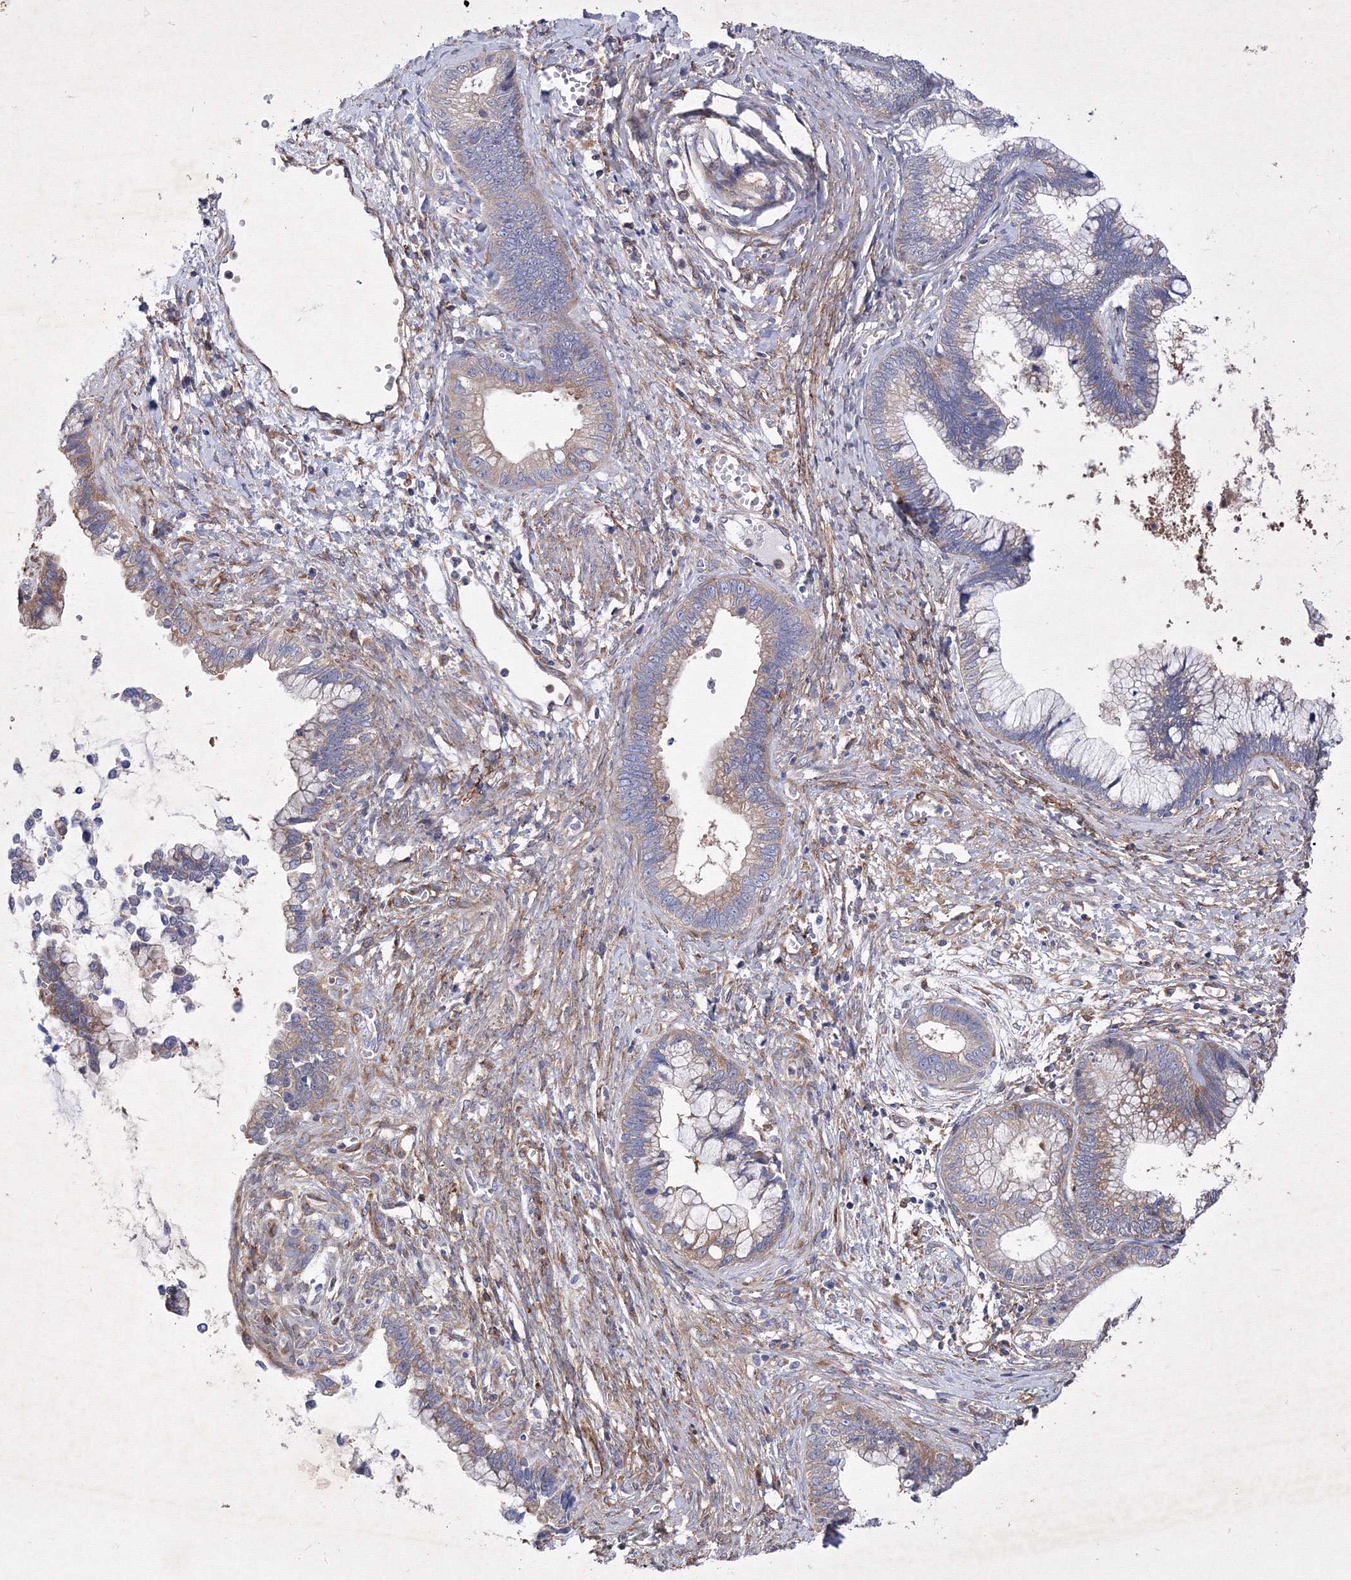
{"staining": {"intensity": "weak", "quantity": "25%-75%", "location": "cytoplasmic/membranous"}, "tissue": "cervical cancer", "cell_type": "Tumor cells", "image_type": "cancer", "snomed": [{"axis": "morphology", "description": "Adenocarcinoma, NOS"}, {"axis": "topography", "description": "Cervix"}], "caption": "A high-resolution micrograph shows IHC staining of adenocarcinoma (cervical), which reveals weak cytoplasmic/membranous staining in approximately 25%-75% of tumor cells.", "gene": "SNX18", "patient": {"sex": "female", "age": 44}}